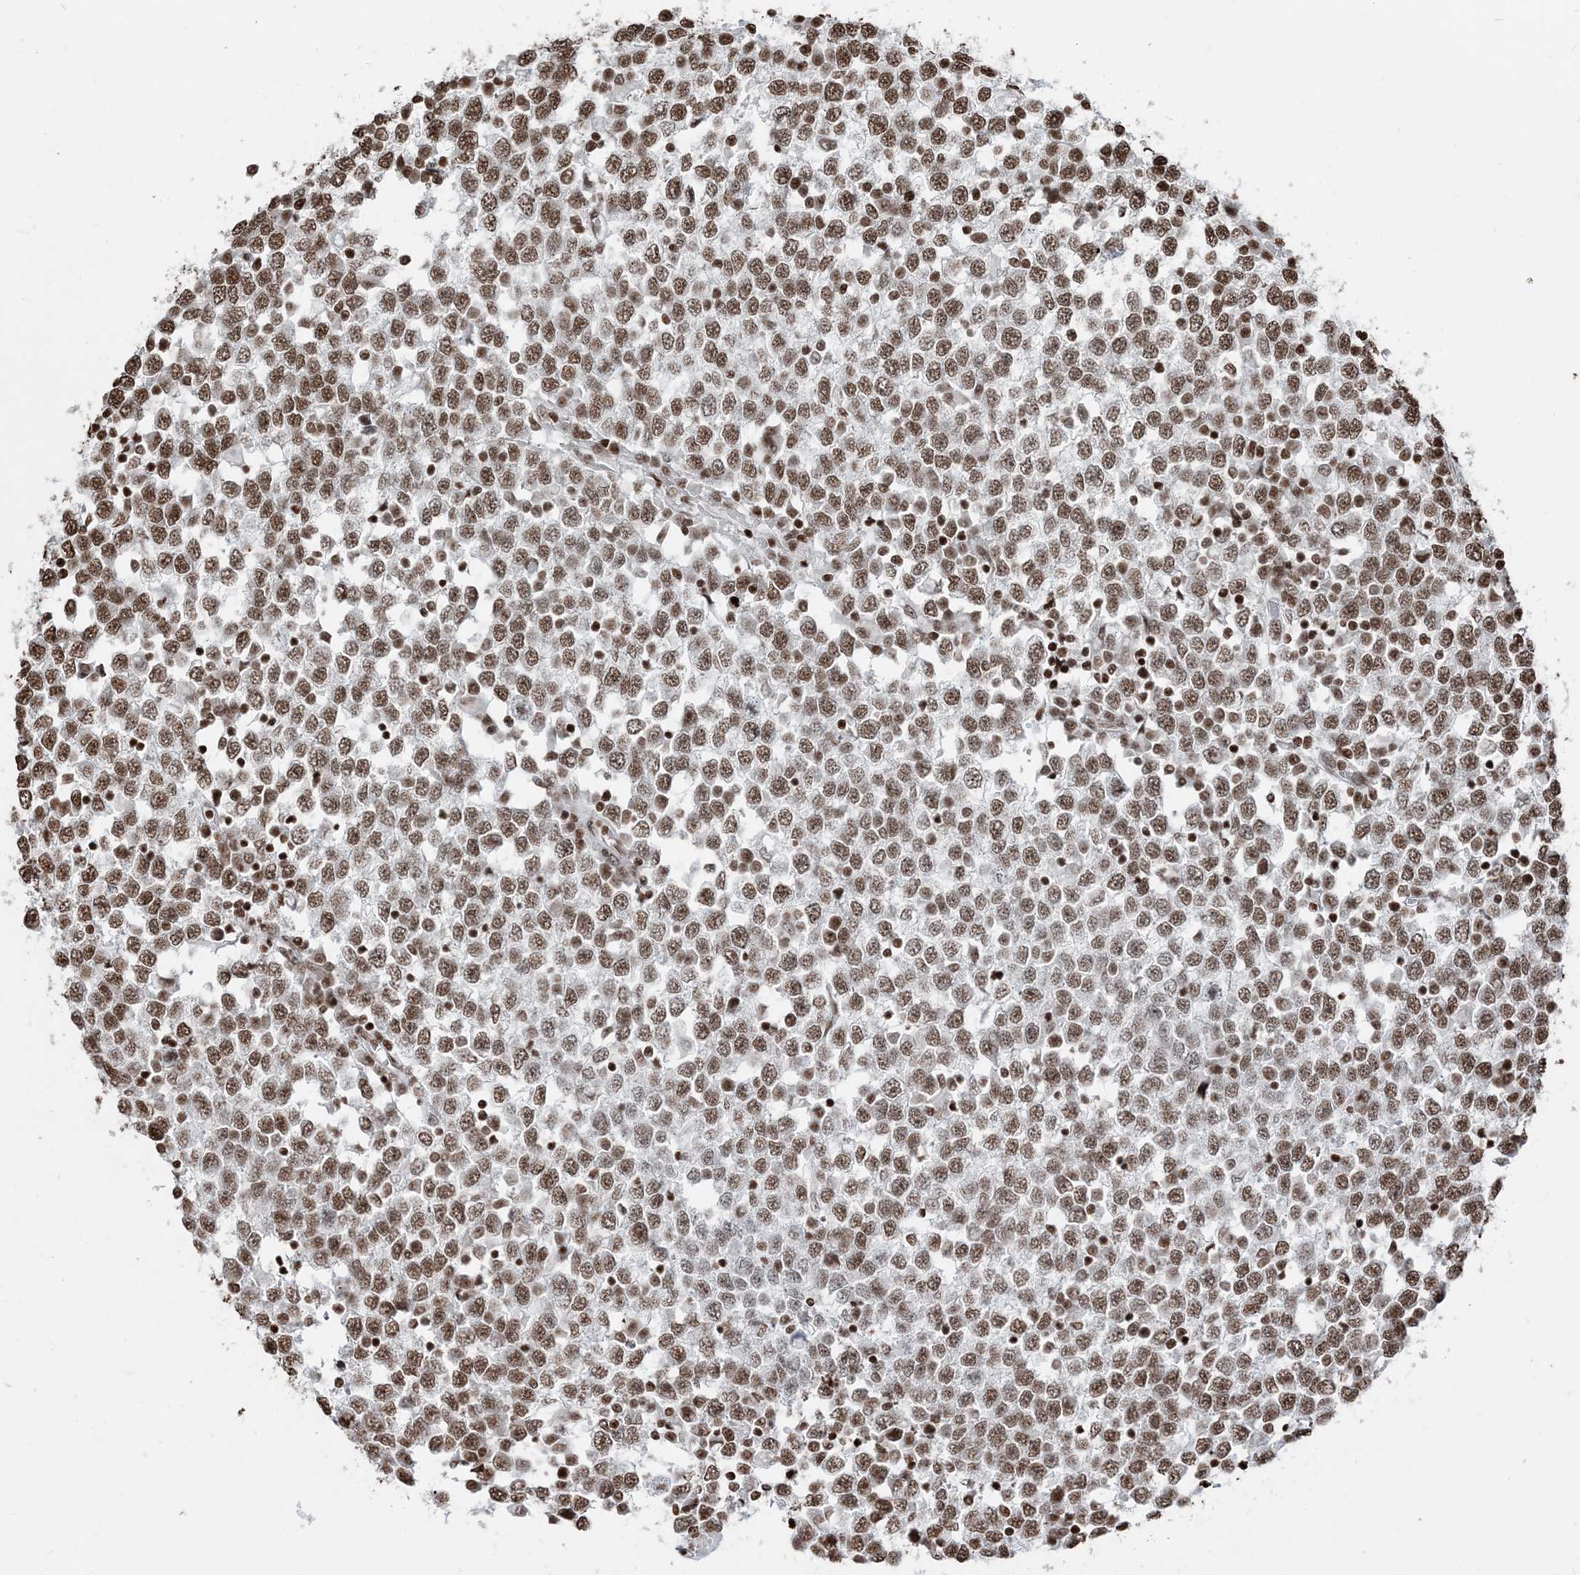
{"staining": {"intensity": "moderate", "quantity": ">75%", "location": "nuclear"}, "tissue": "testis cancer", "cell_type": "Tumor cells", "image_type": "cancer", "snomed": [{"axis": "morphology", "description": "Seminoma, NOS"}, {"axis": "topography", "description": "Testis"}], "caption": "Protein expression analysis of human seminoma (testis) reveals moderate nuclear staining in about >75% of tumor cells.", "gene": "H3-3B", "patient": {"sex": "male", "age": 65}}